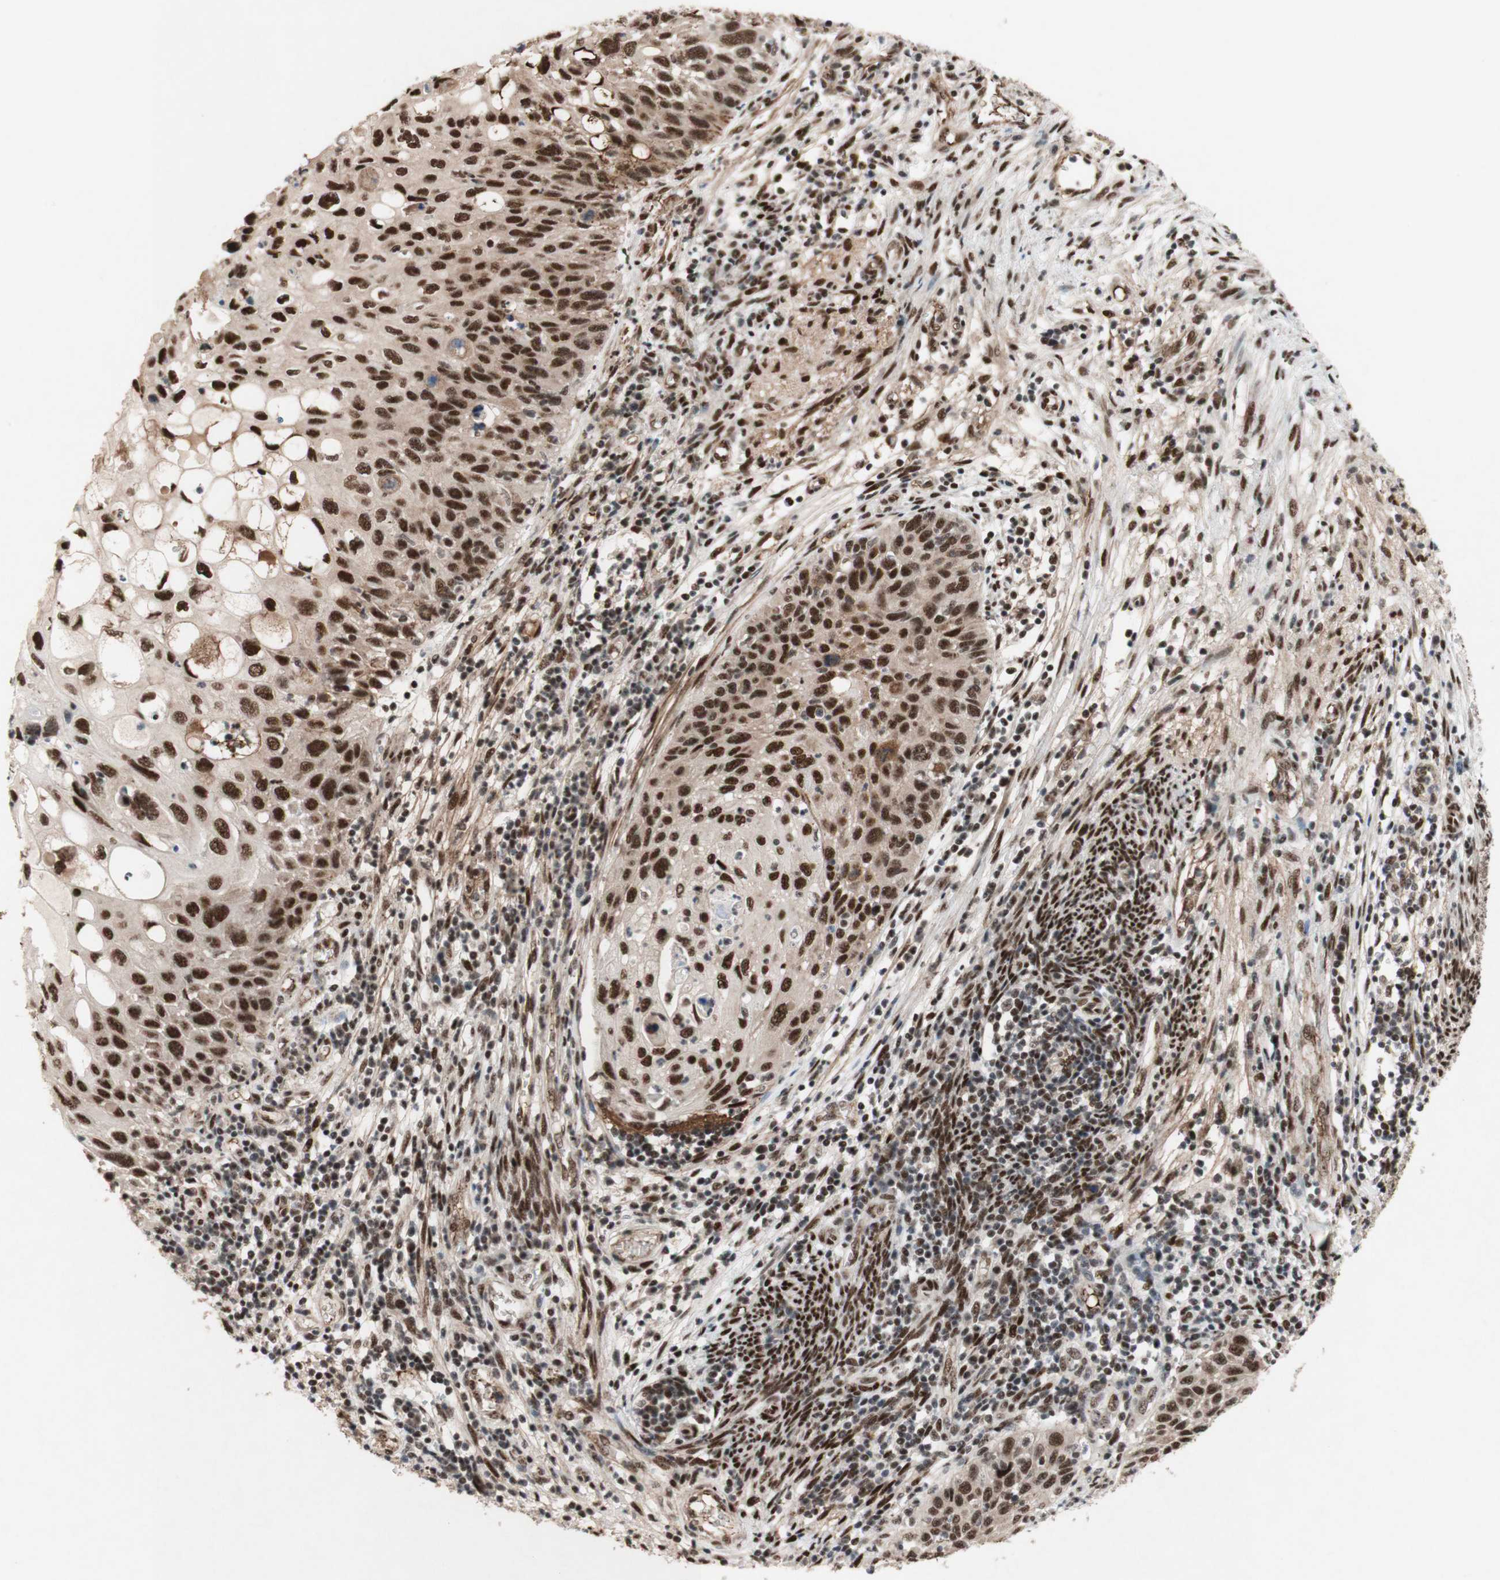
{"staining": {"intensity": "strong", "quantity": ">75%", "location": "nuclear"}, "tissue": "cervical cancer", "cell_type": "Tumor cells", "image_type": "cancer", "snomed": [{"axis": "morphology", "description": "Squamous cell carcinoma, NOS"}, {"axis": "topography", "description": "Cervix"}], "caption": "There is high levels of strong nuclear staining in tumor cells of cervical cancer, as demonstrated by immunohistochemical staining (brown color).", "gene": "TLE1", "patient": {"sex": "female", "age": 70}}